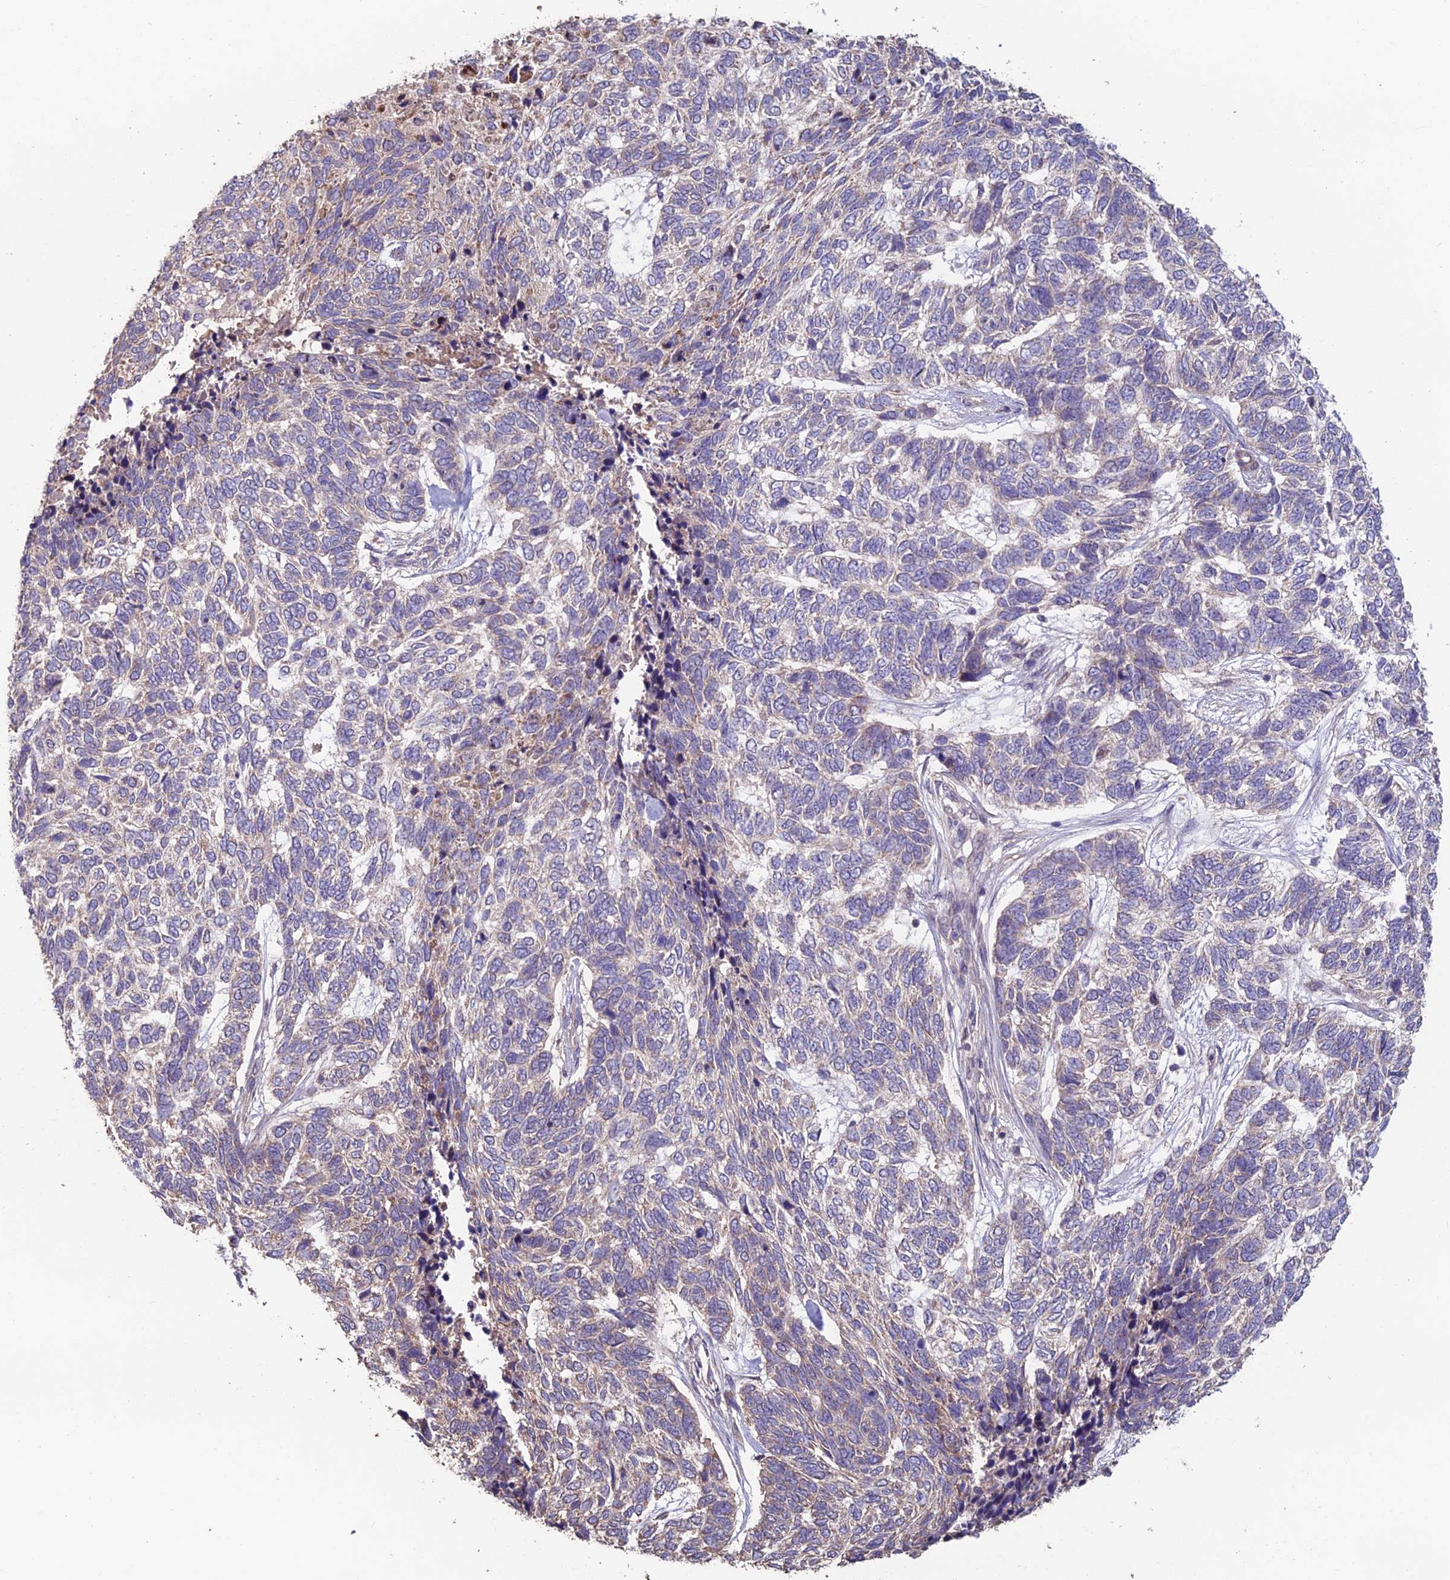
{"staining": {"intensity": "weak", "quantity": "25%-75%", "location": "cytoplasmic/membranous"}, "tissue": "skin cancer", "cell_type": "Tumor cells", "image_type": "cancer", "snomed": [{"axis": "morphology", "description": "Basal cell carcinoma"}, {"axis": "topography", "description": "Skin"}], "caption": "Weak cytoplasmic/membranous expression for a protein is seen in about 25%-75% of tumor cells of skin cancer using IHC.", "gene": "SHISA5", "patient": {"sex": "female", "age": 65}}